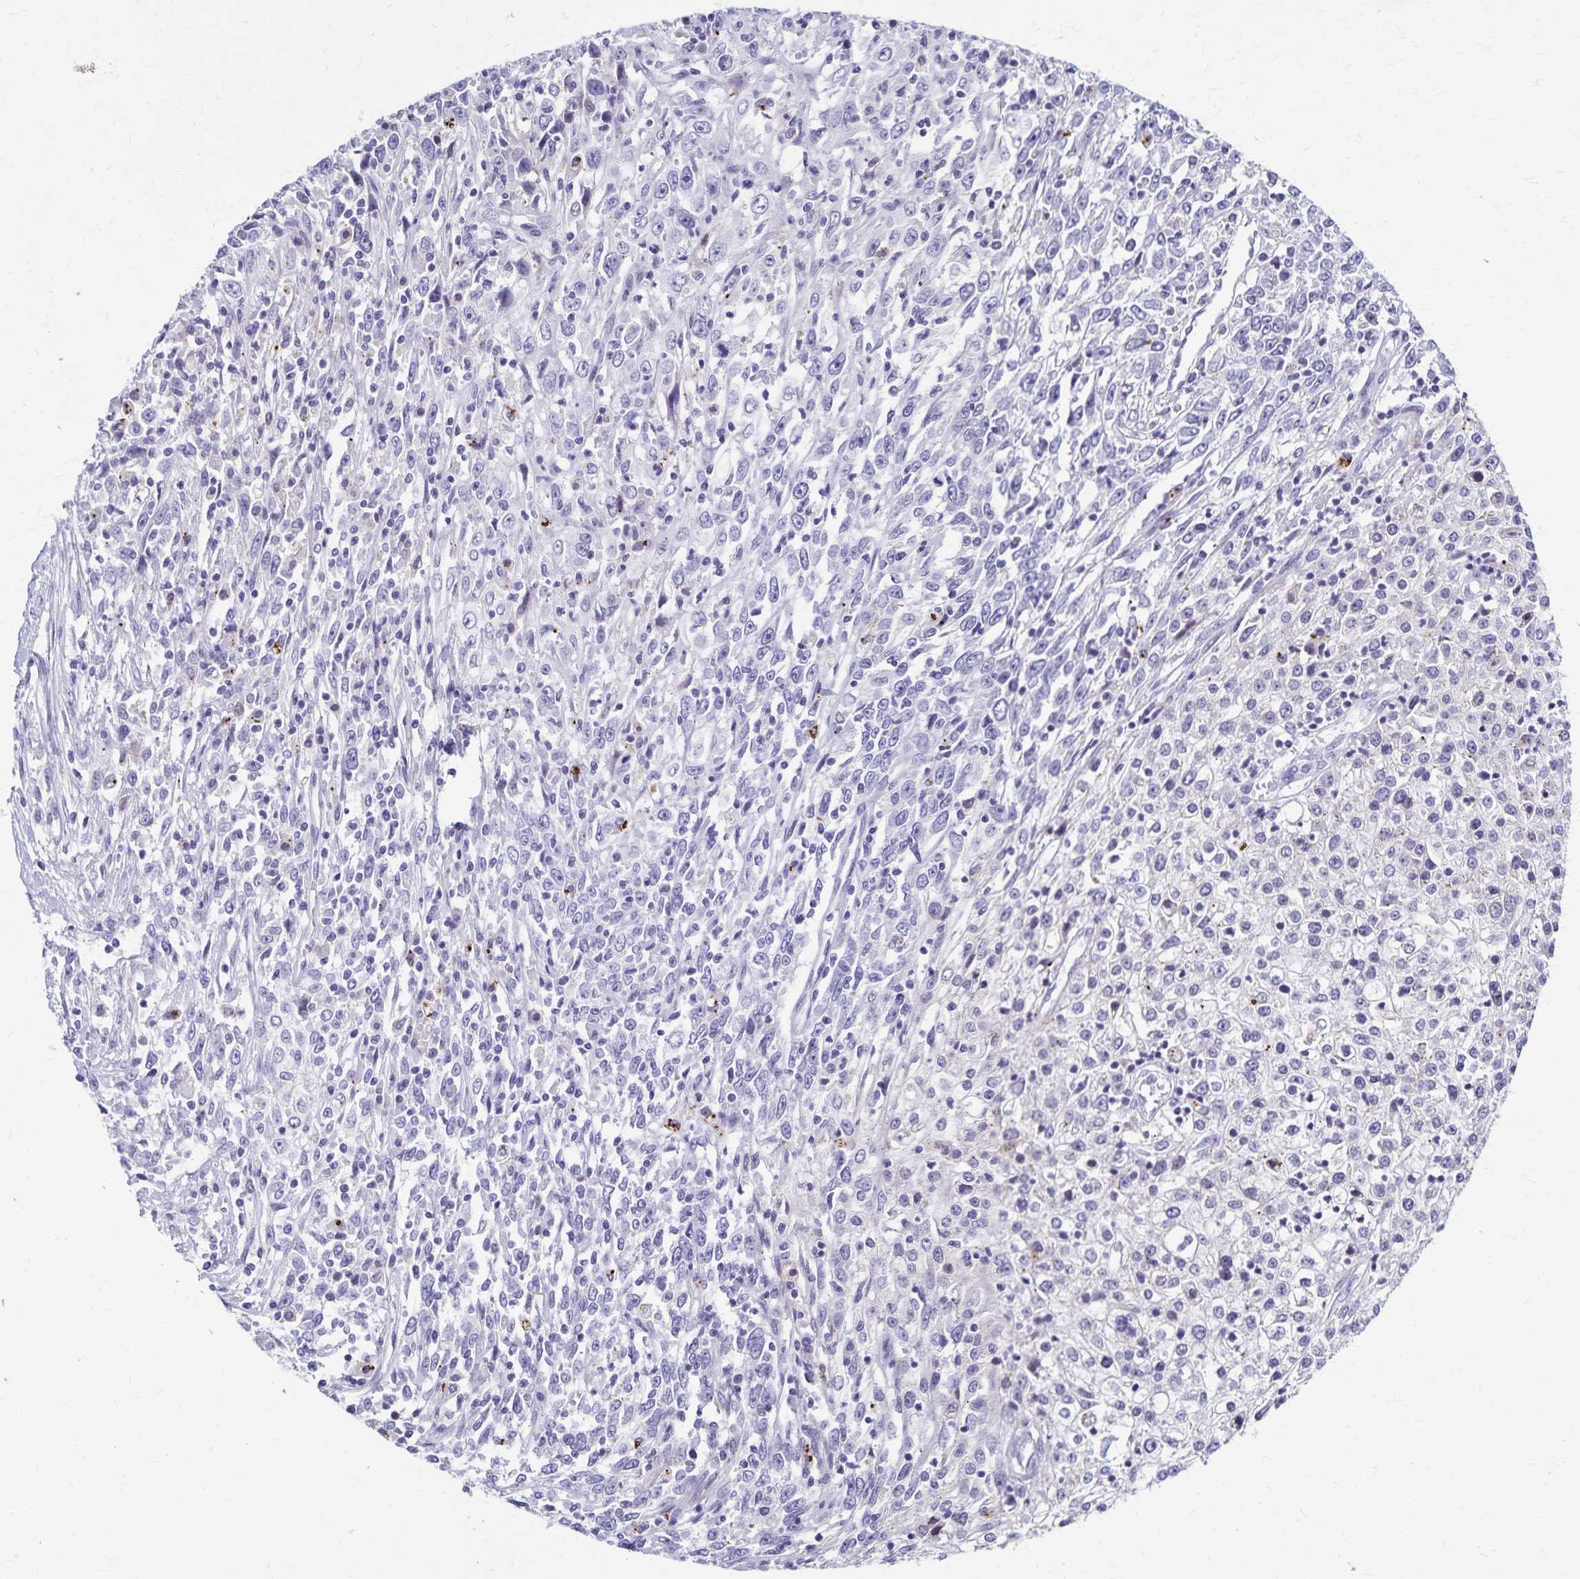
{"staining": {"intensity": "moderate", "quantity": "<25%", "location": "cytoplasmic/membranous"}, "tissue": "cervical cancer", "cell_type": "Tumor cells", "image_type": "cancer", "snomed": [{"axis": "morphology", "description": "Adenocarcinoma, NOS"}, {"axis": "topography", "description": "Cervix"}], "caption": "Brown immunohistochemical staining in cervical adenocarcinoma reveals moderate cytoplasmic/membranous staining in approximately <25% of tumor cells.", "gene": "TMEM60", "patient": {"sex": "female", "age": 40}}